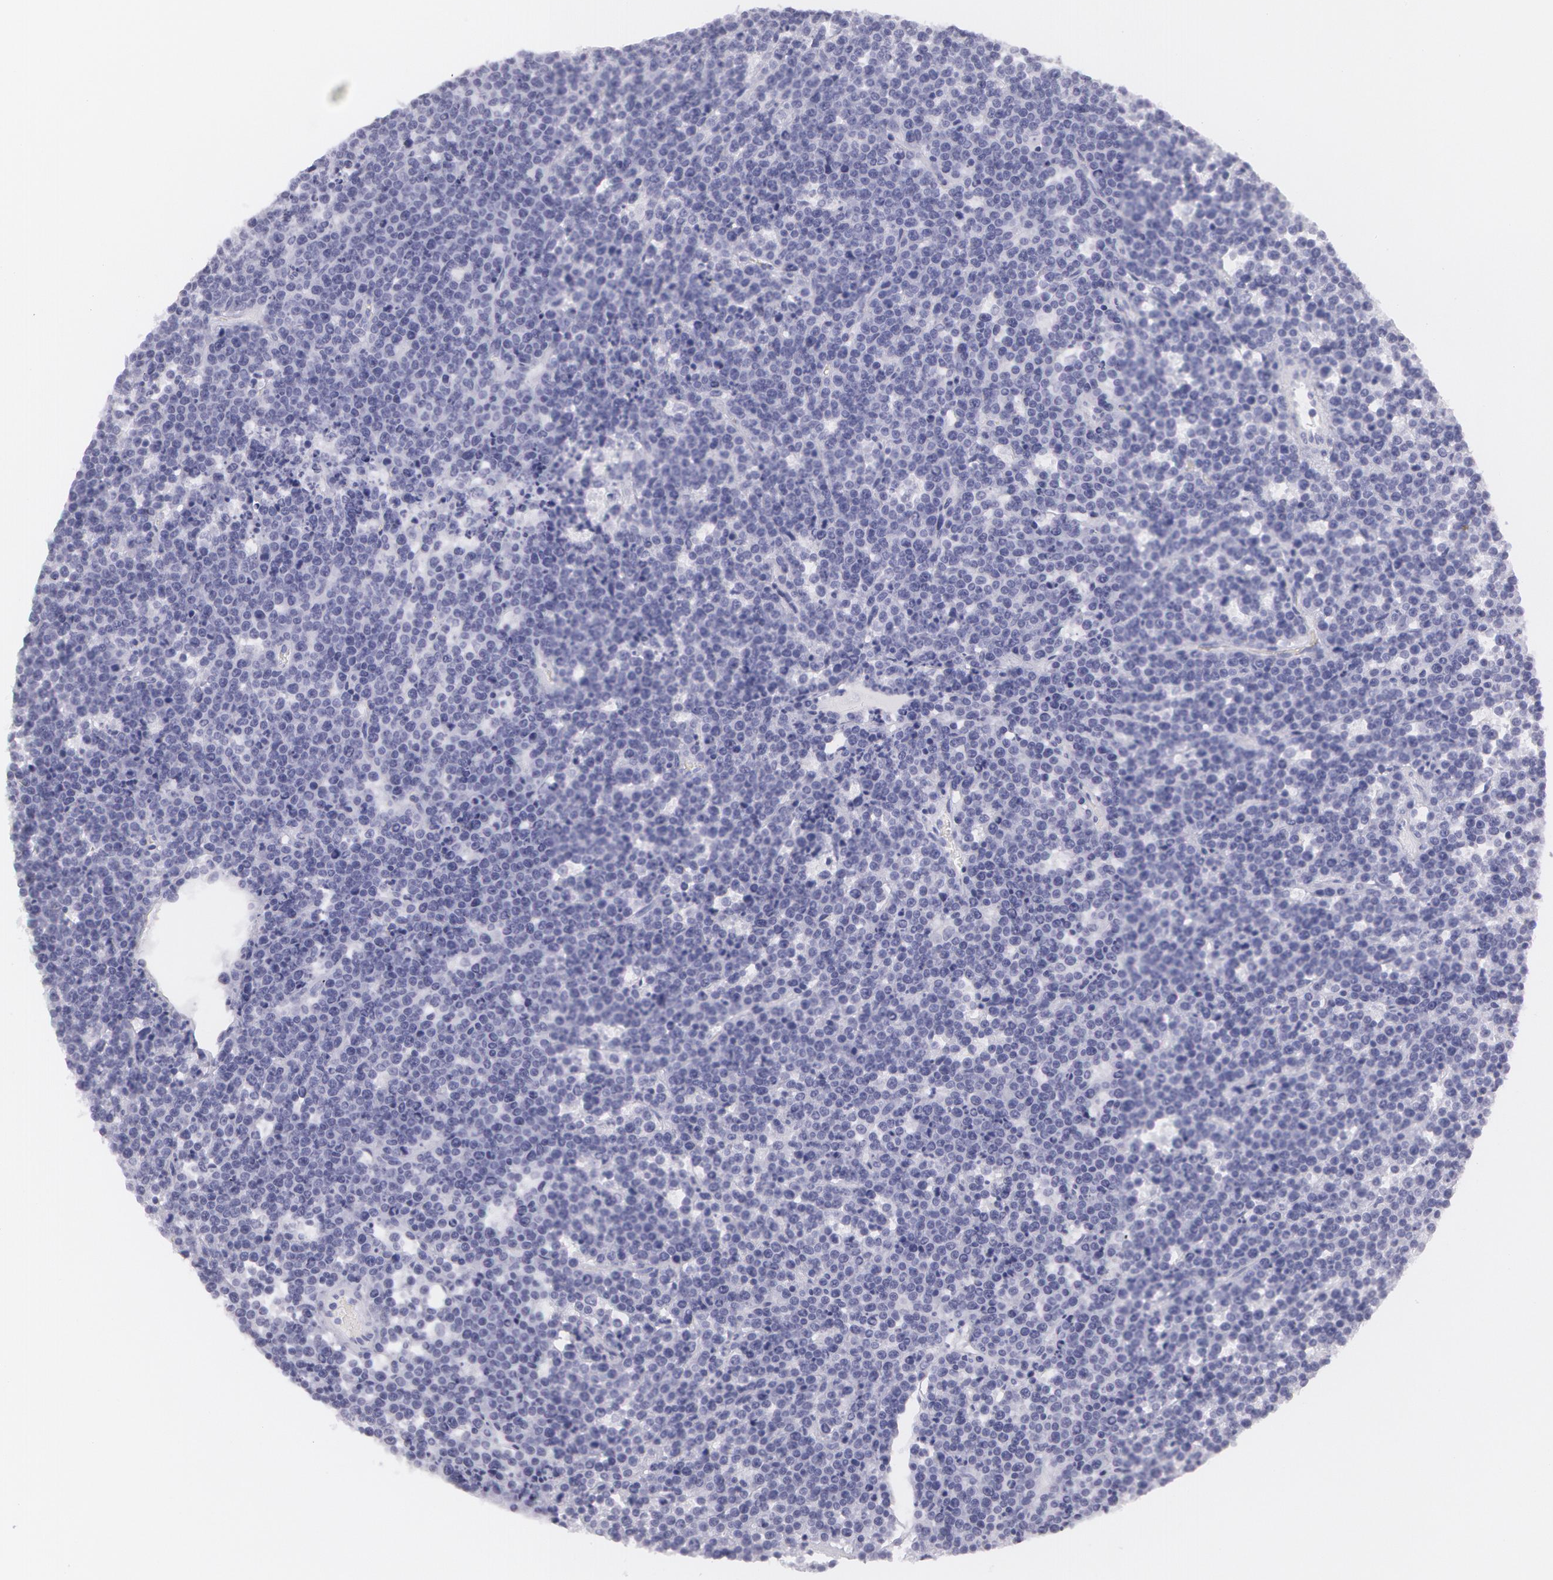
{"staining": {"intensity": "negative", "quantity": "none", "location": "none"}, "tissue": "lymphoma", "cell_type": "Tumor cells", "image_type": "cancer", "snomed": [{"axis": "morphology", "description": "Malignant lymphoma, non-Hodgkin's type, High grade"}, {"axis": "topography", "description": "Ovary"}], "caption": "Malignant lymphoma, non-Hodgkin's type (high-grade) stained for a protein using immunohistochemistry shows no staining tumor cells.", "gene": "AMACR", "patient": {"sex": "female", "age": 56}}